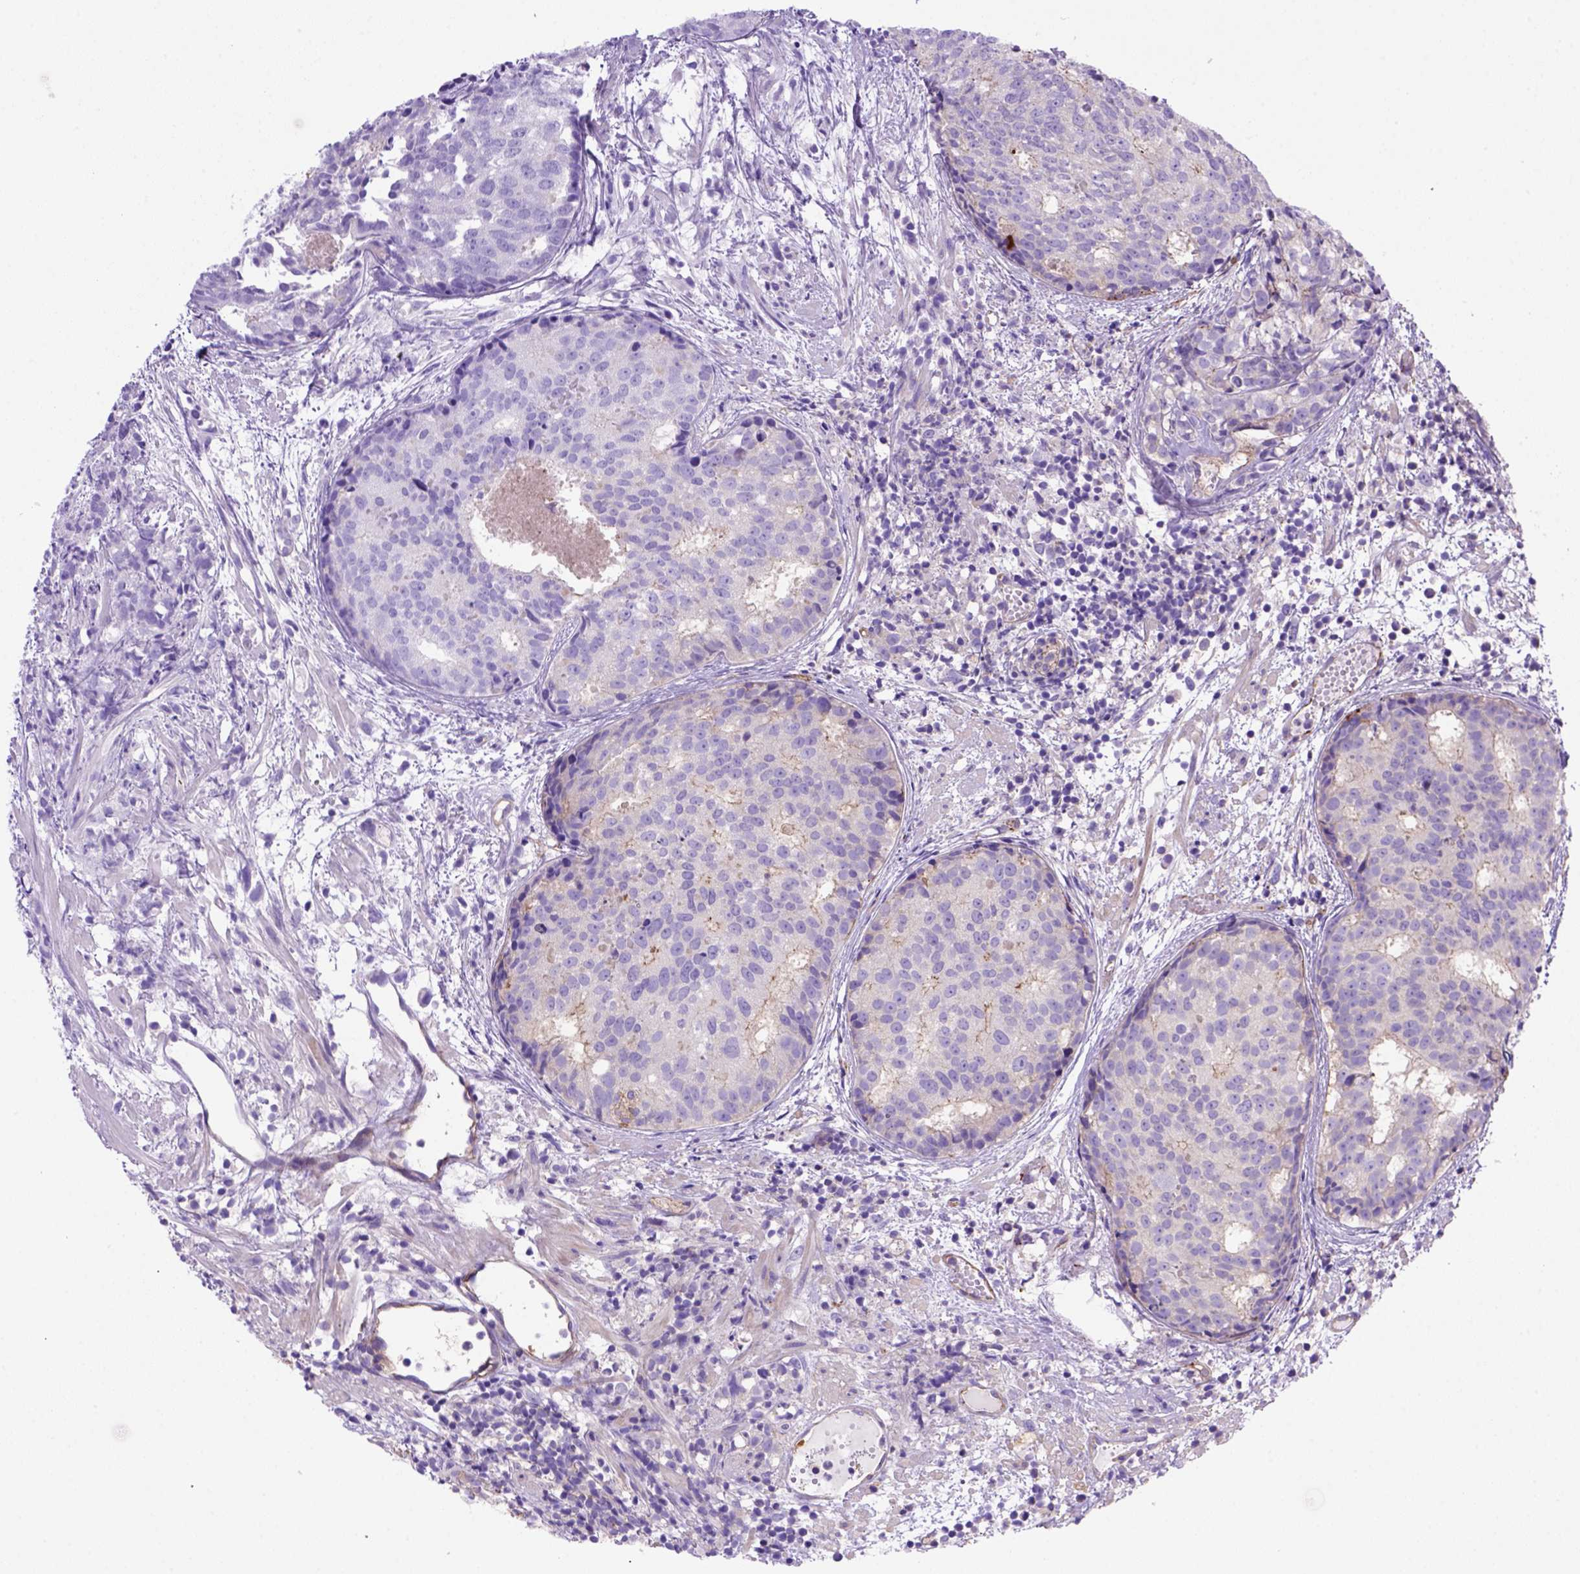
{"staining": {"intensity": "moderate", "quantity": "<25%", "location": "cytoplasmic/membranous"}, "tissue": "prostate cancer", "cell_type": "Tumor cells", "image_type": "cancer", "snomed": [{"axis": "morphology", "description": "Adenocarcinoma, High grade"}, {"axis": "topography", "description": "Prostate"}], "caption": "Immunohistochemistry micrograph of neoplastic tissue: human prostate high-grade adenocarcinoma stained using IHC reveals low levels of moderate protein expression localized specifically in the cytoplasmic/membranous of tumor cells, appearing as a cytoplasmic/membranous brown color.", "gene": "PEX12", "patient": {"sex": "male", "age": 58}}